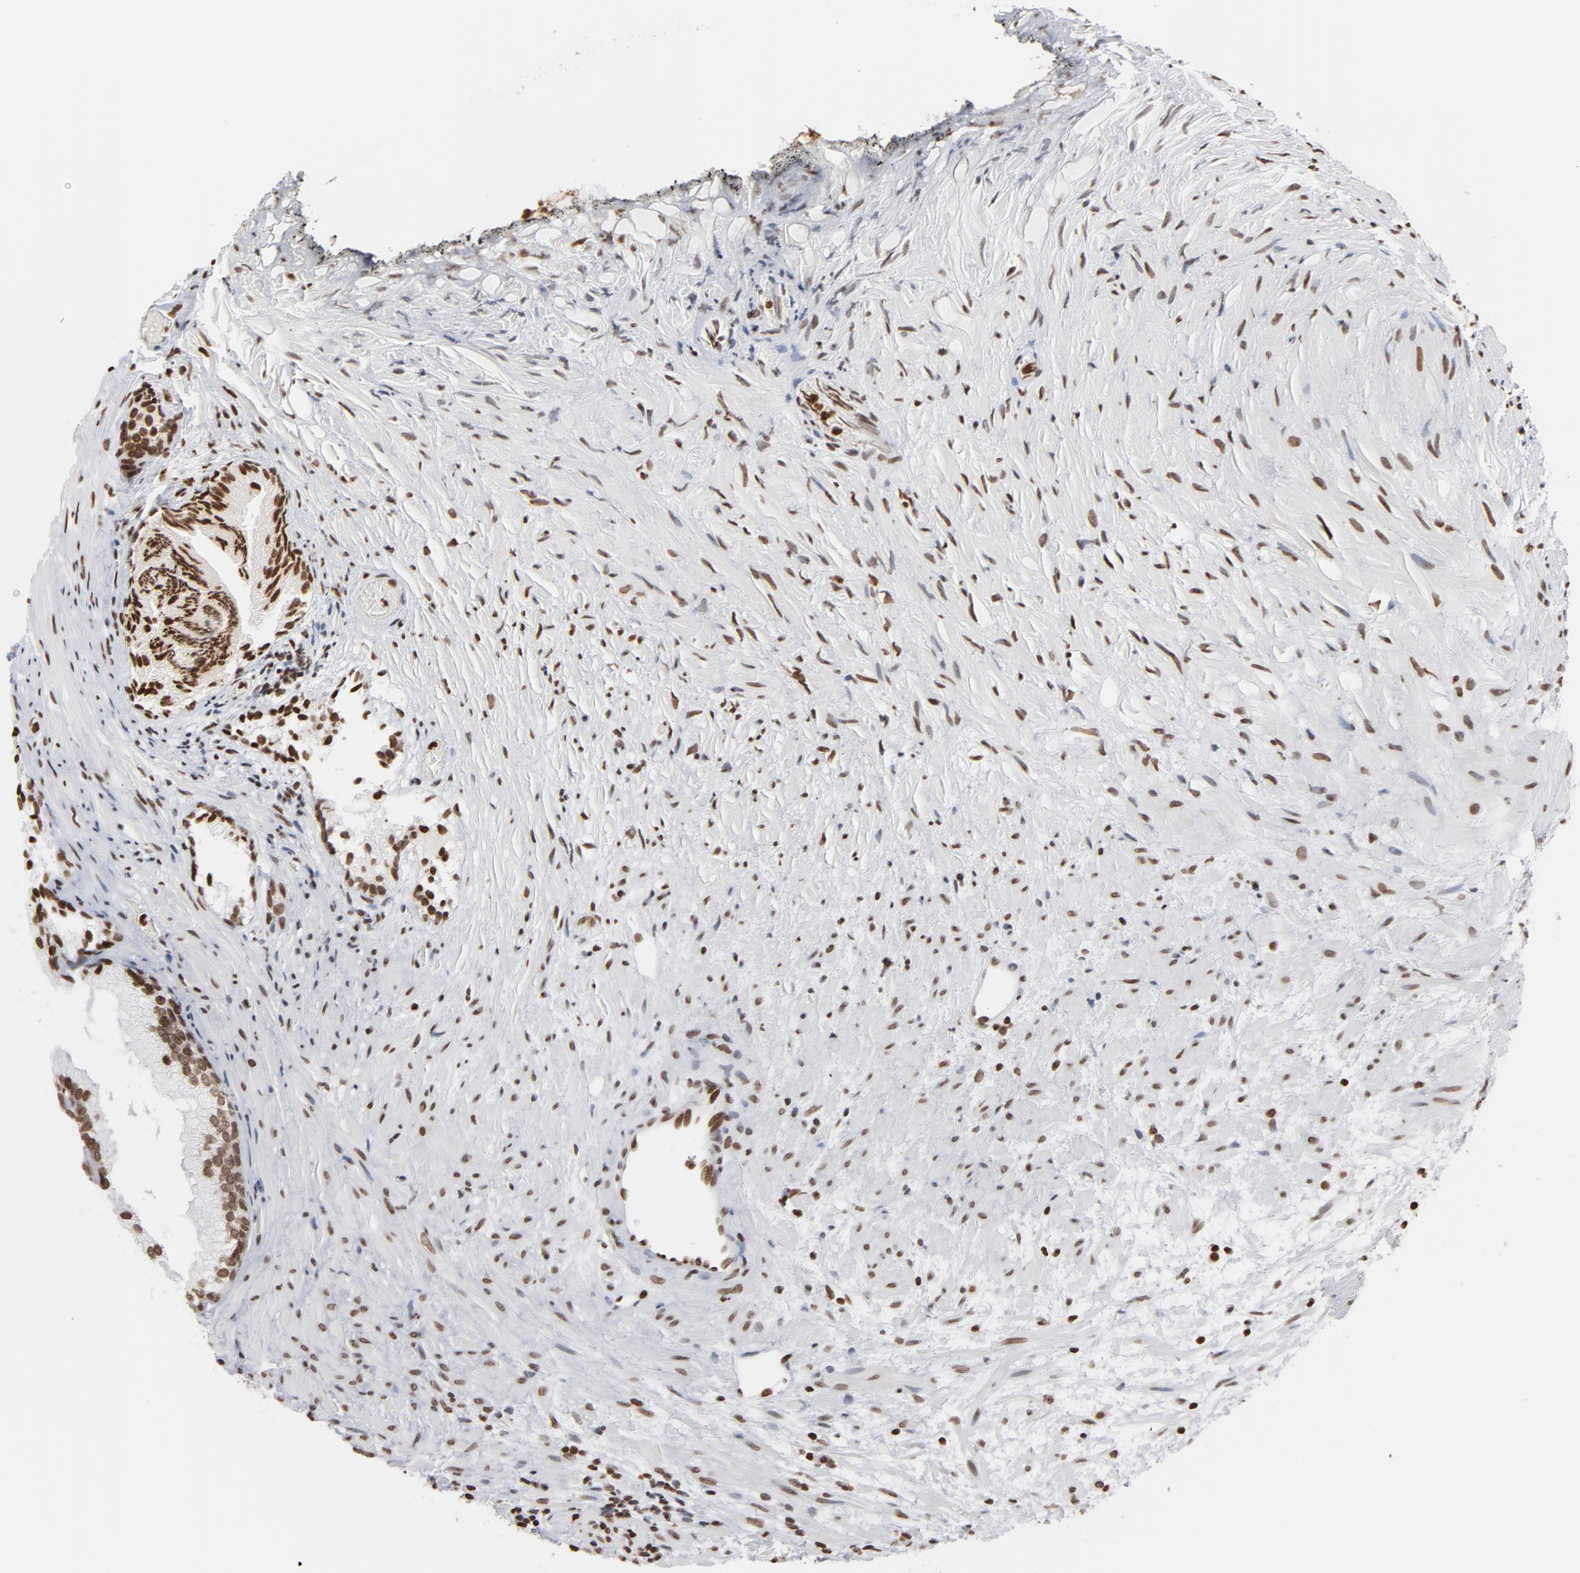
{"staining": {"intensity": "moderate", "quantity": ">75%", "location": "nuclear"}, "tissue": "prostate", "cell_type": "Glandular cells", "image_type": "normal", "snomed": [{"axis": "morphology", "description": "Normal tissue, NOS"}, {"axis": "topography", "description": "Prostate"}], "caption": "An IHC micrograph of unremarkable tissue is shown. Protein staining in brown shows moderate nuclear positivity in prostate within glandular cells. Nuclei are stained in blue.", "gene": "H2AC12", "patient": {"sex": "male", "age": 76}}